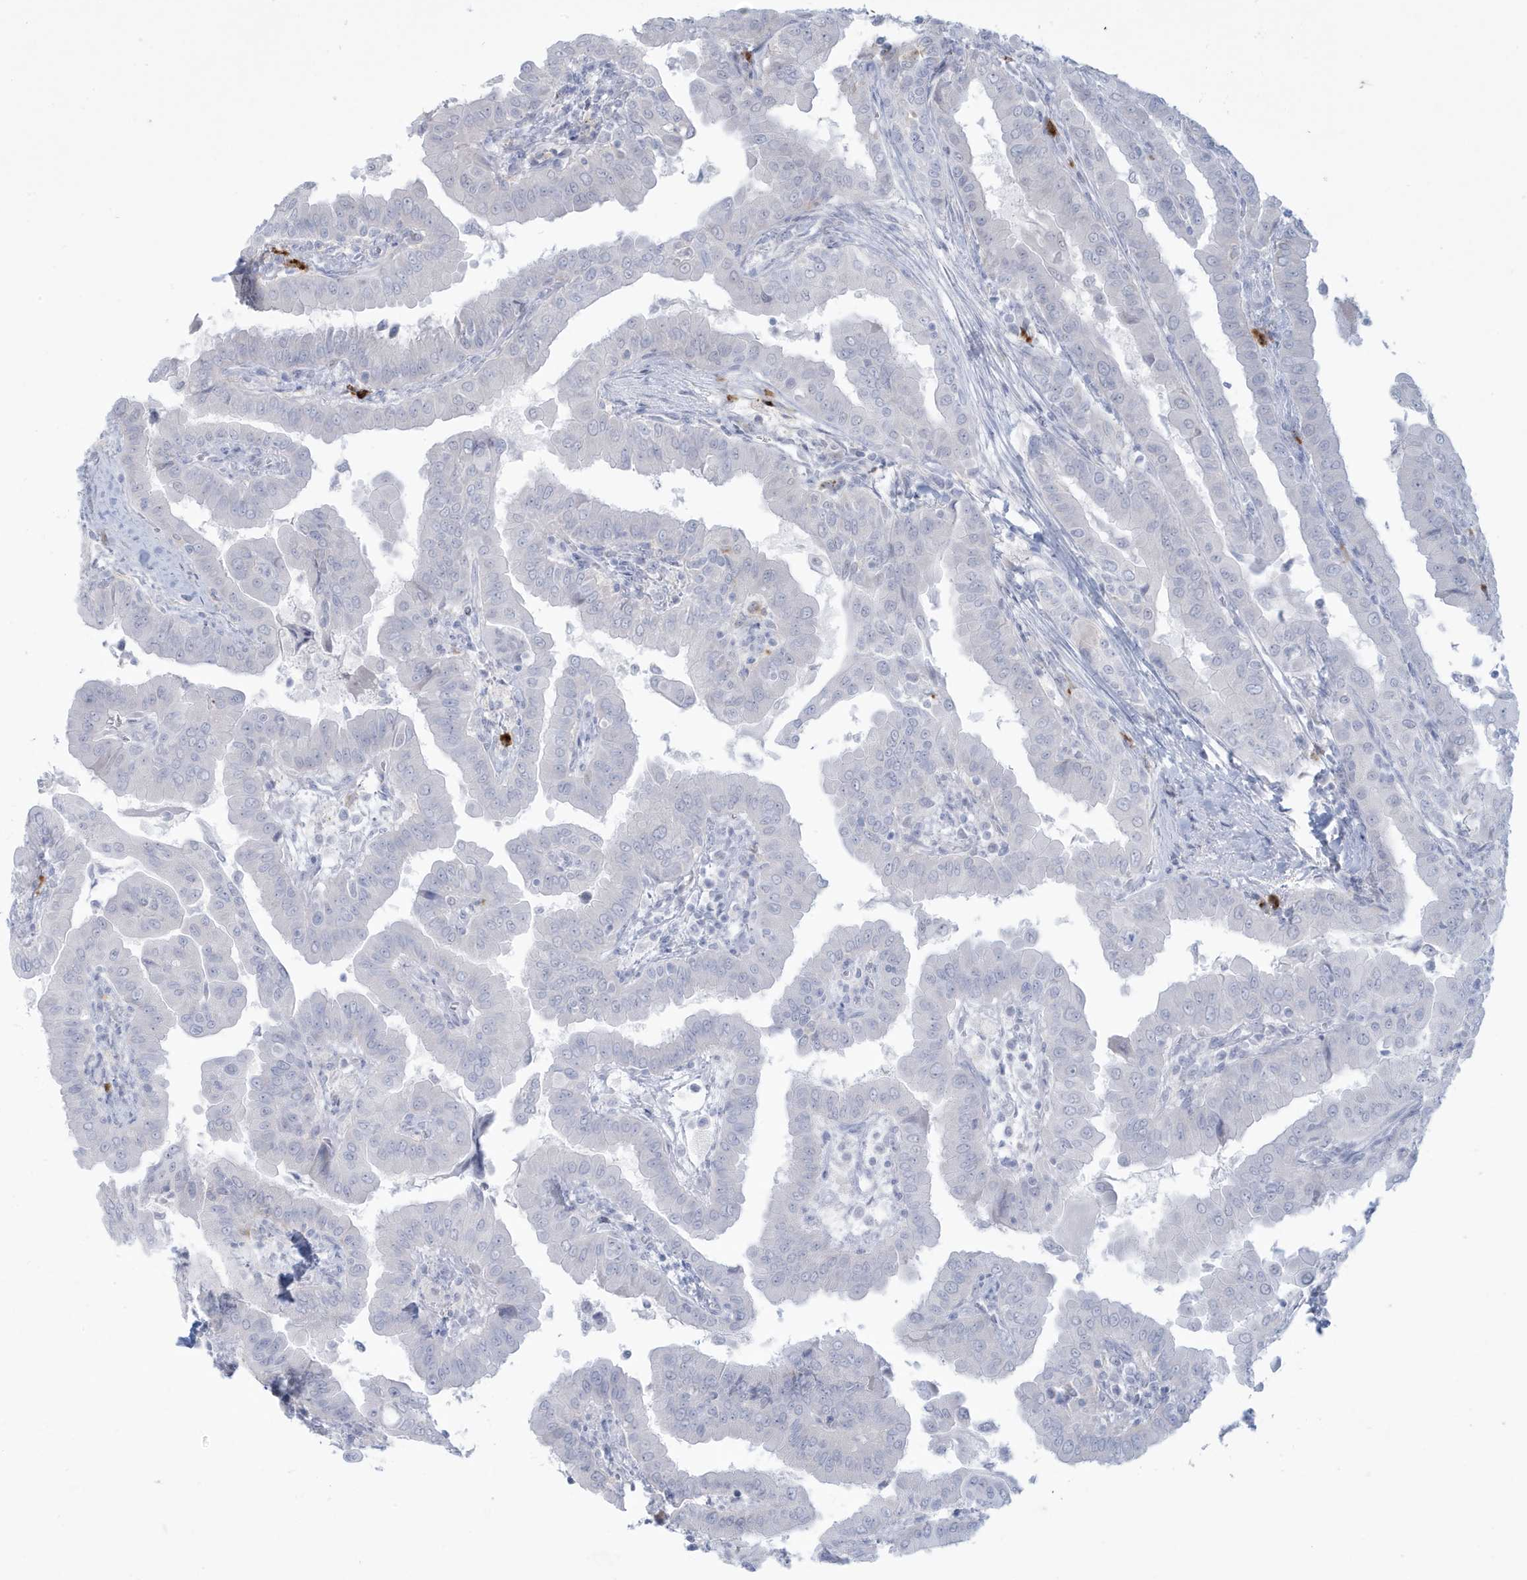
{"staining": {"intensity": "negative", "quantity": "none", "location": "none"}, "tissue": "thyroid cancer", "cell_type": "Tumor cells", "image_type": "cancer", "snomed": [{"axis": "morphology", "description": "Papillary adenocarcinoma, NOS"}, {"axis": "topography", "description": "Thyroid gland"}], "caption": "Tumor cells are negative for protein expression in human thyroid papillary adenocarcinoma.", "gene": "HERC6", "patient": {"sex": "male", "age": 33}}